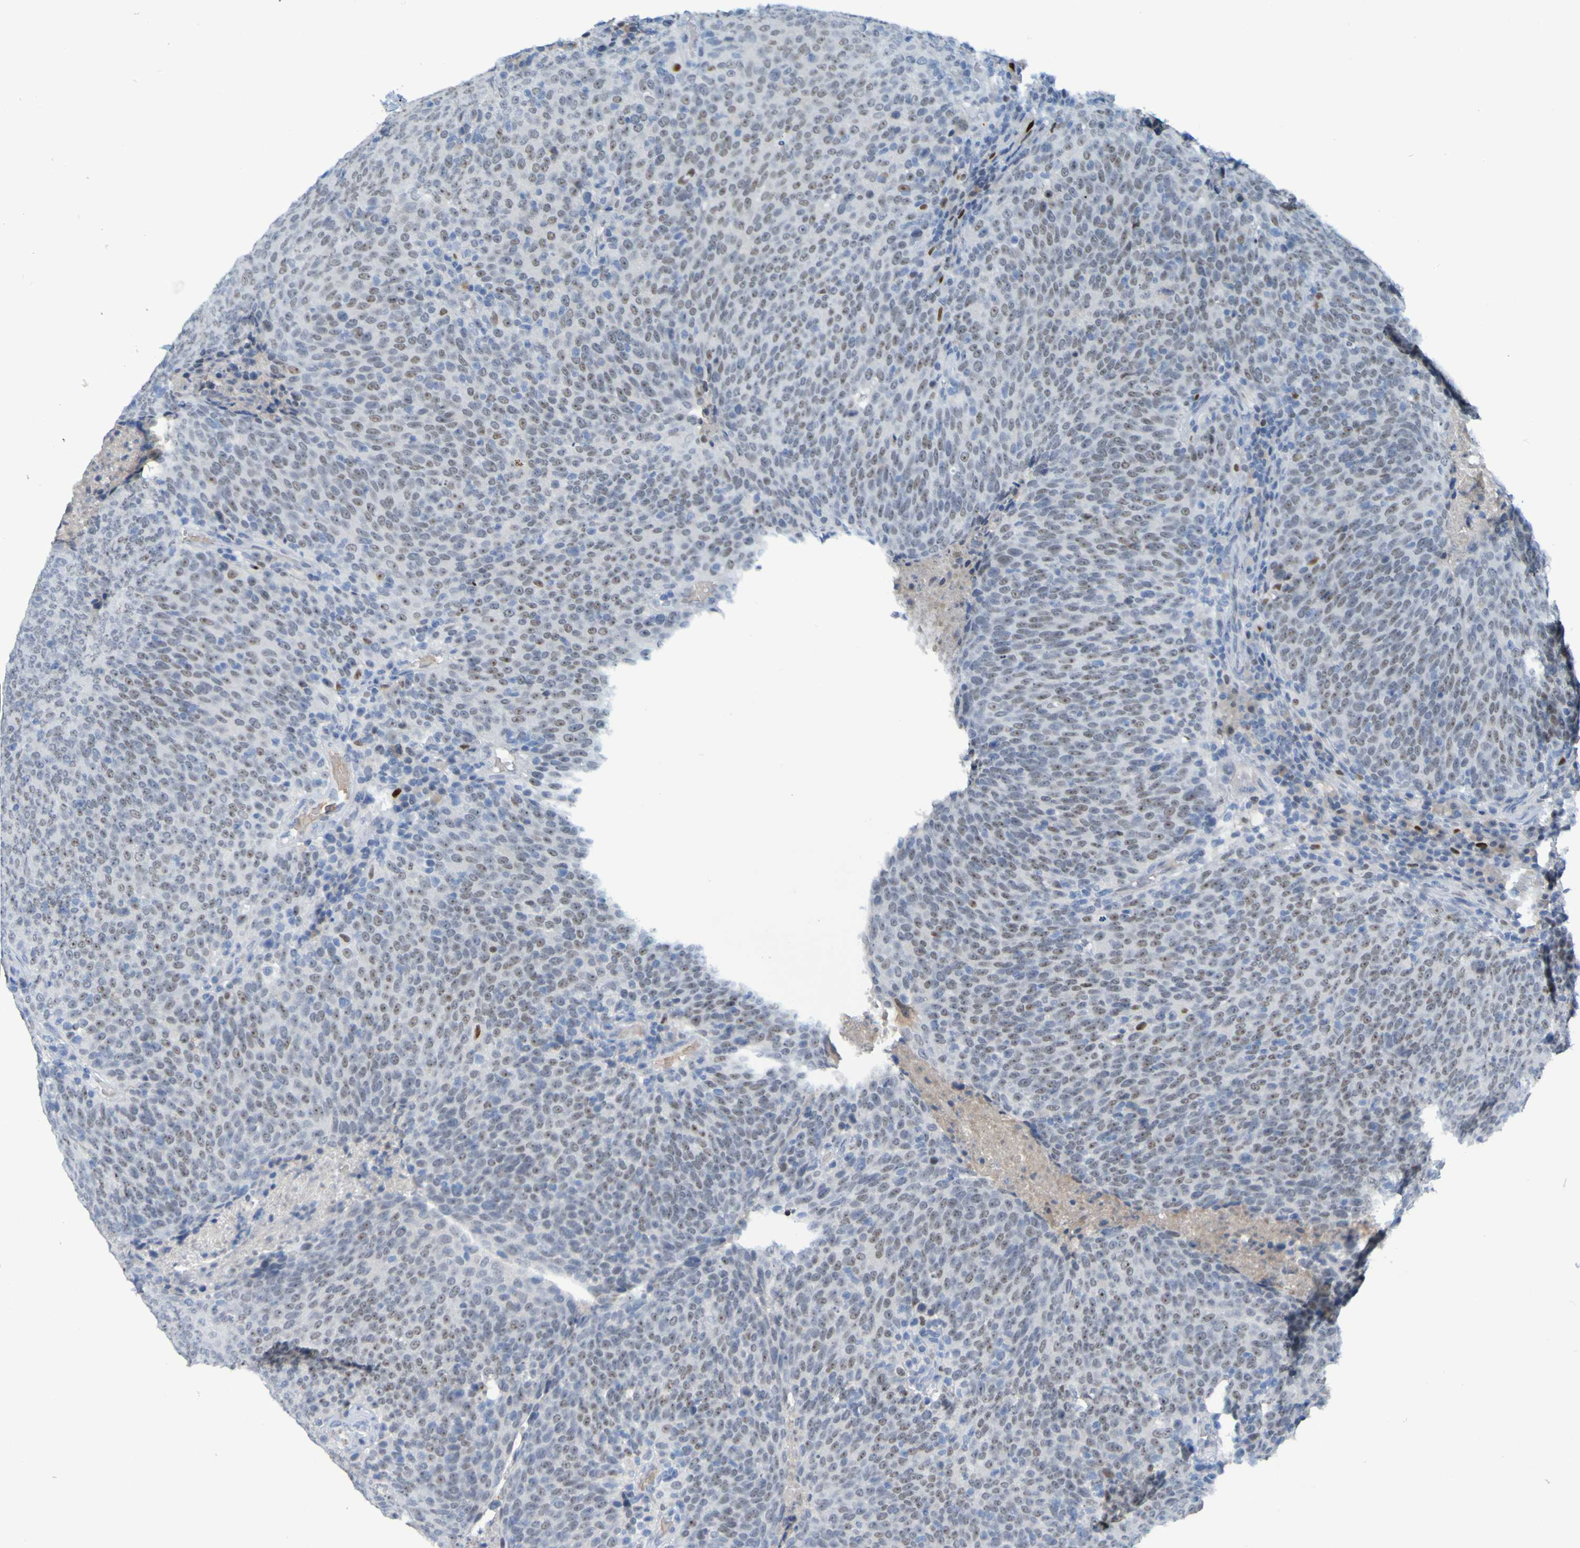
{"staining": {"intensity": "negative", "quantity": "none", "location": "none"}, "tissue": "head and neck cancer", "cell_type": "Tumor cells", "image_type": "cancer", "snomed": [{"axis": "morphology", "description": "Squamous cell carcinoma, NOS"}, {"axis": "morphology", "description": "Squamous cell carcinoma, metastatic, NOS"}, {"axis": "topography", "description": "Lymph node"}, {"axis": "topography", "description": "Head-Neck"}], "caption": "IHC of human head and neck metastatic squamous cell carcinoma demonstrates no staining in tumor cells.", "gene": "USP36", "patient": {"sex": "male", "age": 62}}